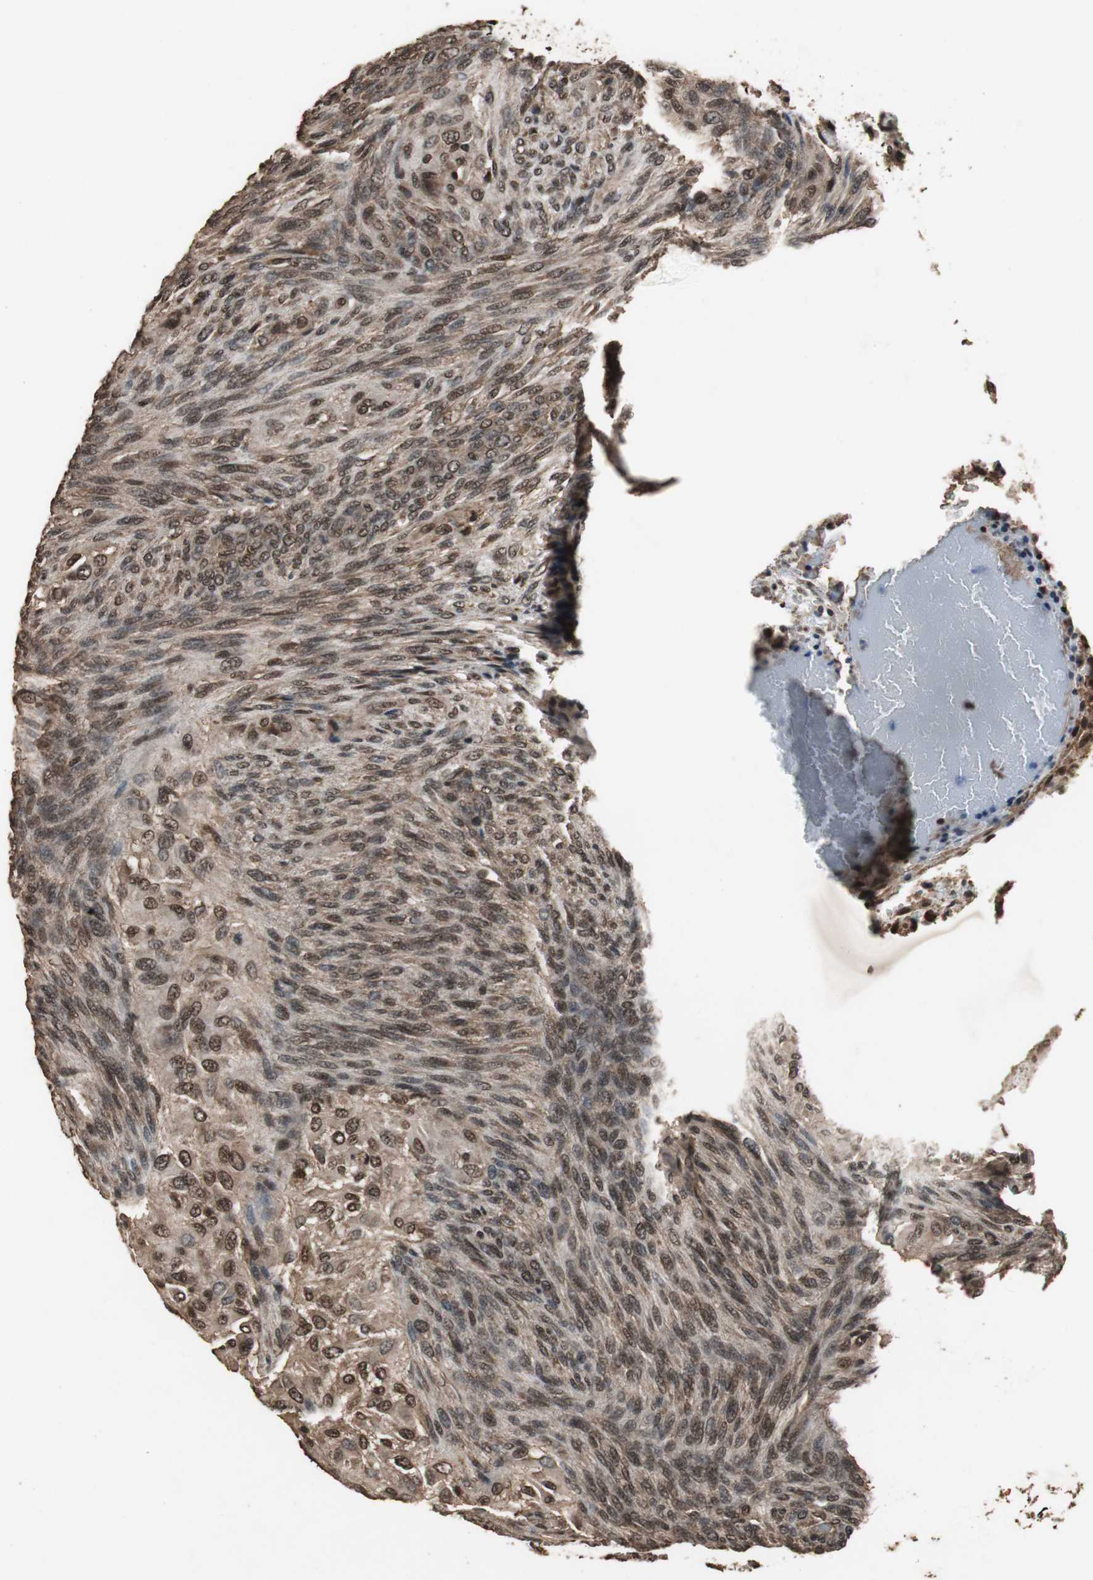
{"staining": {"intensity": "strong", "quantity": ">75%", "location": "cytoplasmic/membranous,nuclear"}, "tissue": "glioma", "cell_type": "Tumor cells", "image_type": "cancer", "snomed": [{"axis": "morphology", "description": "Glioma, malignant, High grade"}, {"axis": "topography", "description": "Cerebral cortex"}], "caption": "IHC micrograph of glioma stained for a protein (brown), which shows high levels of strong cytoplasmic/membranous and nuclear expression in approximately >75% of tumor cells.", "gene": "ZNF18", "patient": {"sex": "female", "age": 55}}